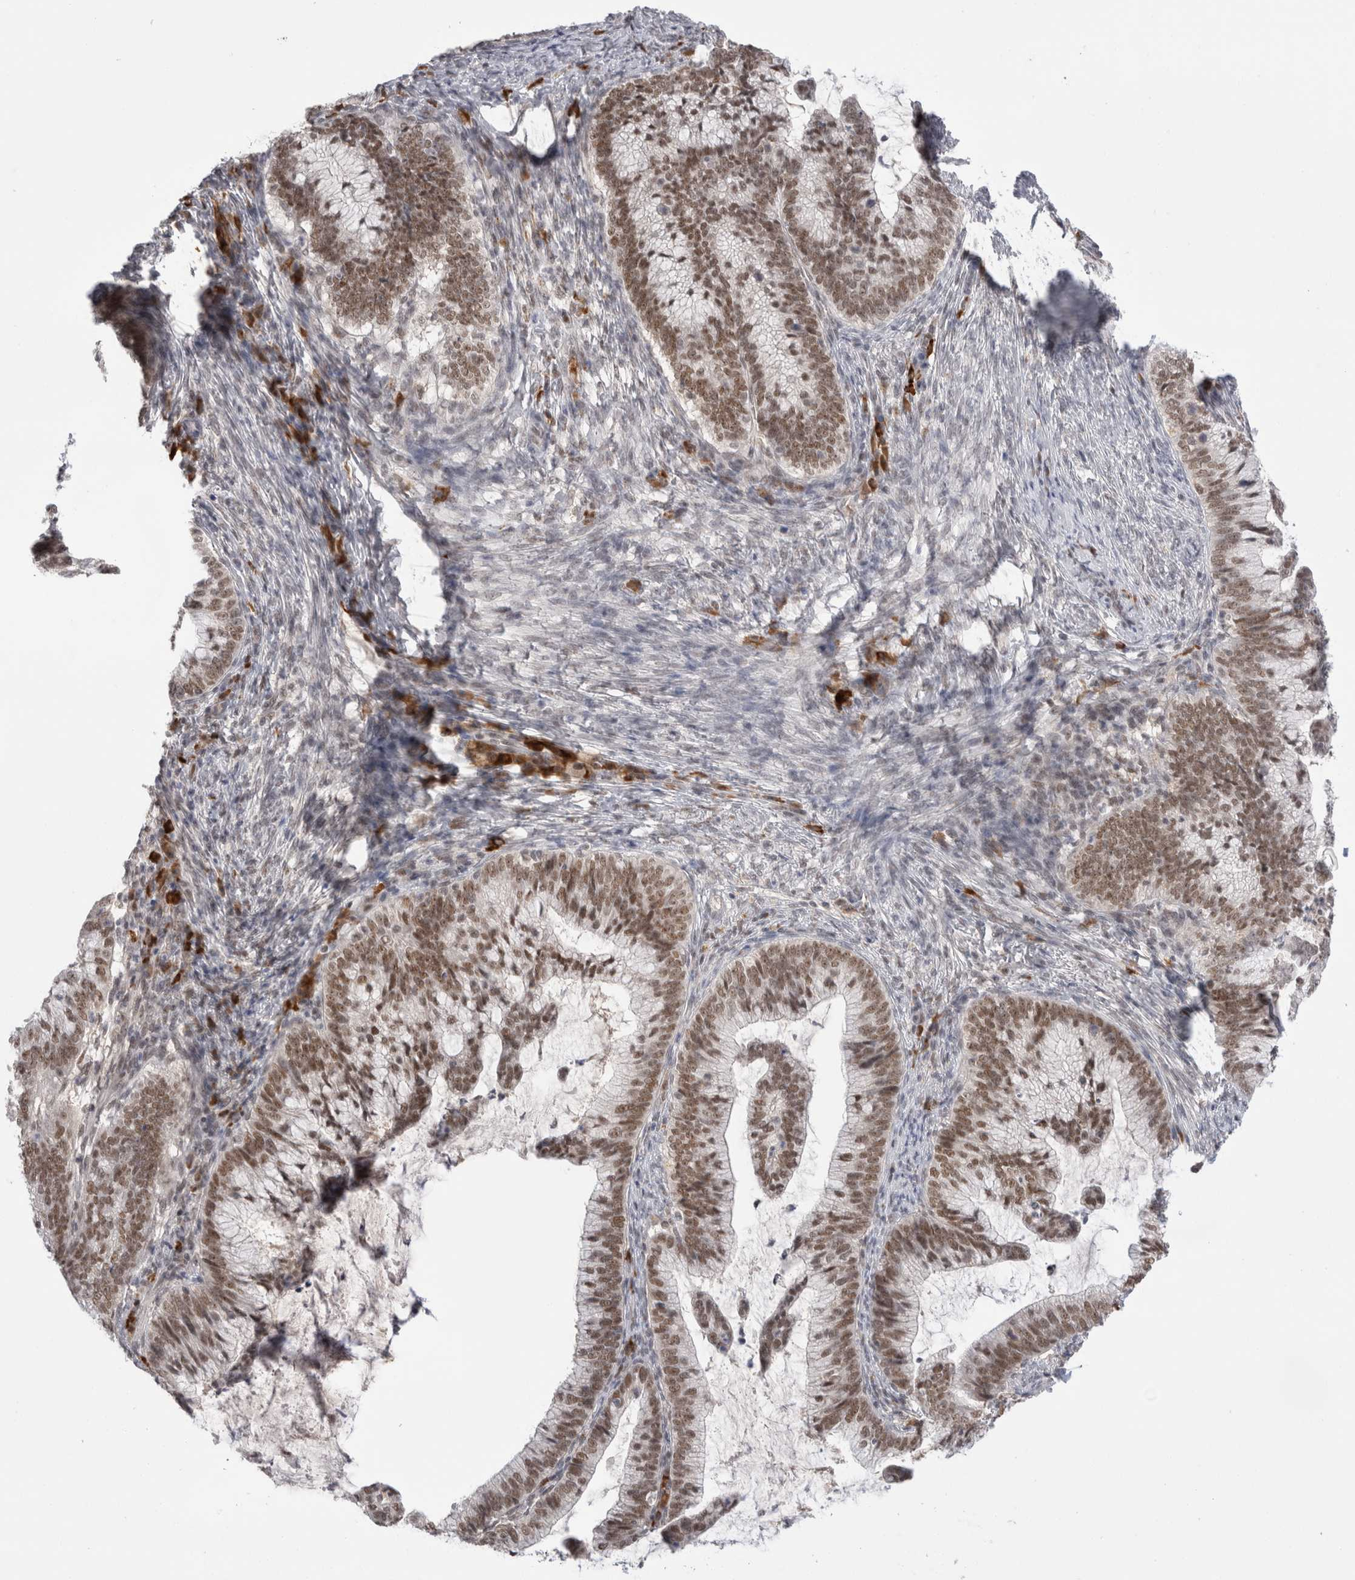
{"staining": {"intensity": "moderate", "quantity": "25%-75%", "location": "nuclear"}, "tissue": "cervical cancer", "cell_type": "Tumor cells", "image_type": "cancer", "snomed": [{"axis": "morphology", "description": "Adenocarcinoma, NOS"}, {"axis": "topography", "description": "Cervix"}], "caption": "About 25%-75% of tumor cells in cervical cancer display moderate nuclear protein positivity as visualized by brown immunohistochemical staining.", "gene": "ZNF24", "patient": {"sex": "female", "age": 36}}